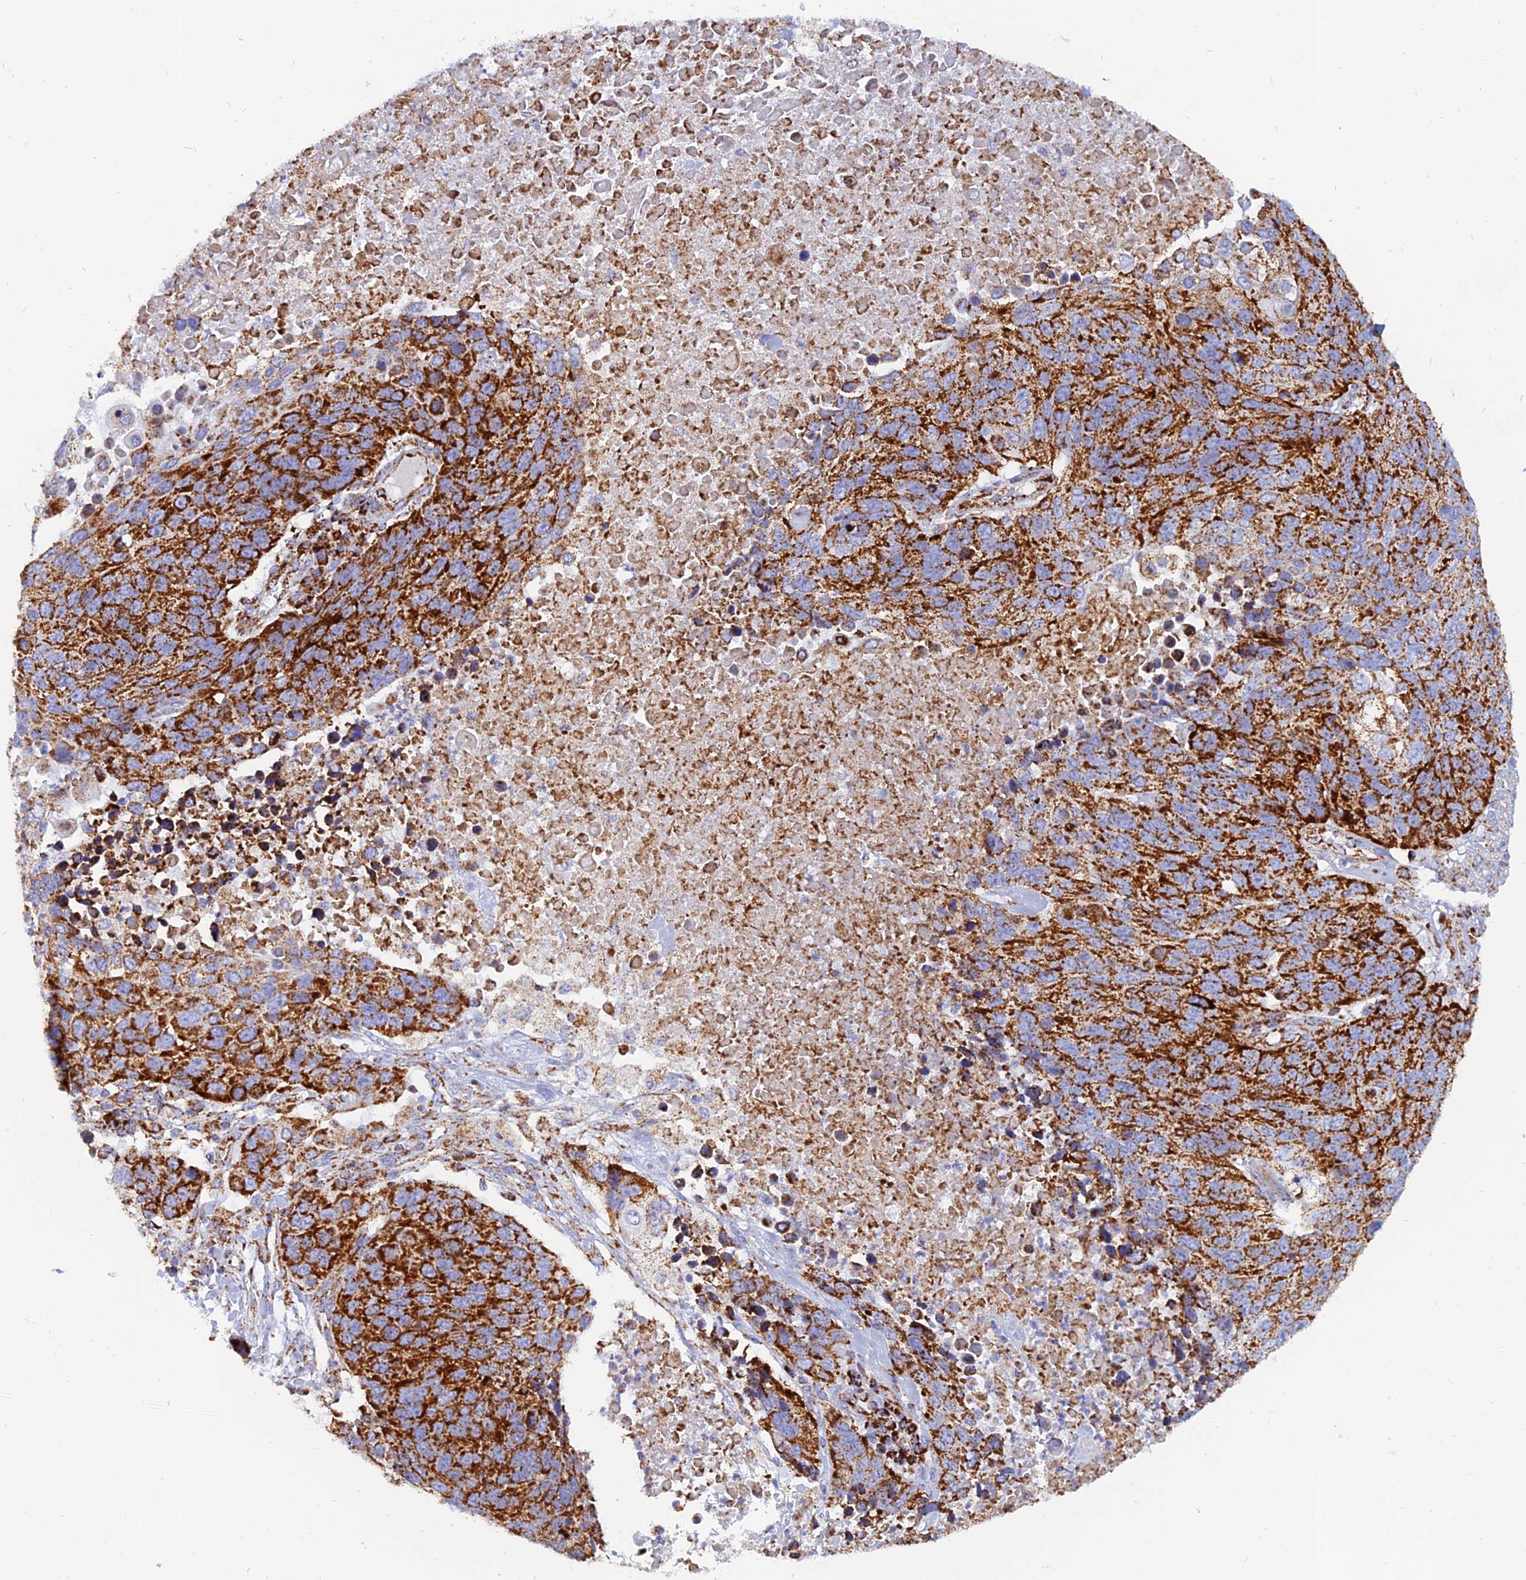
{"staining": {"intensity": "strong", "quantity": ">75%", "location": "cytoplasmic/membranous"}, "tissue": "lung cancer", "cell_type": "Tumor cells", "image_type": "cancer", "snomed": [{"axis": "morphology", "description": "Normal tissue, NOS"}, {"axis": "morphology", "description": "Squamous cell carcinoma, NOS"}, {"axis": "topography", "description": "Lymph node"}, {"axis": "topography", "description": "Lung"}], "caption": "Squamous cell carcinoma (lung) stained with a protein marker shows strong staining in tumor cells.", "gene": "NDUFB6", "patient": {"sex": "male", "age": 66}}